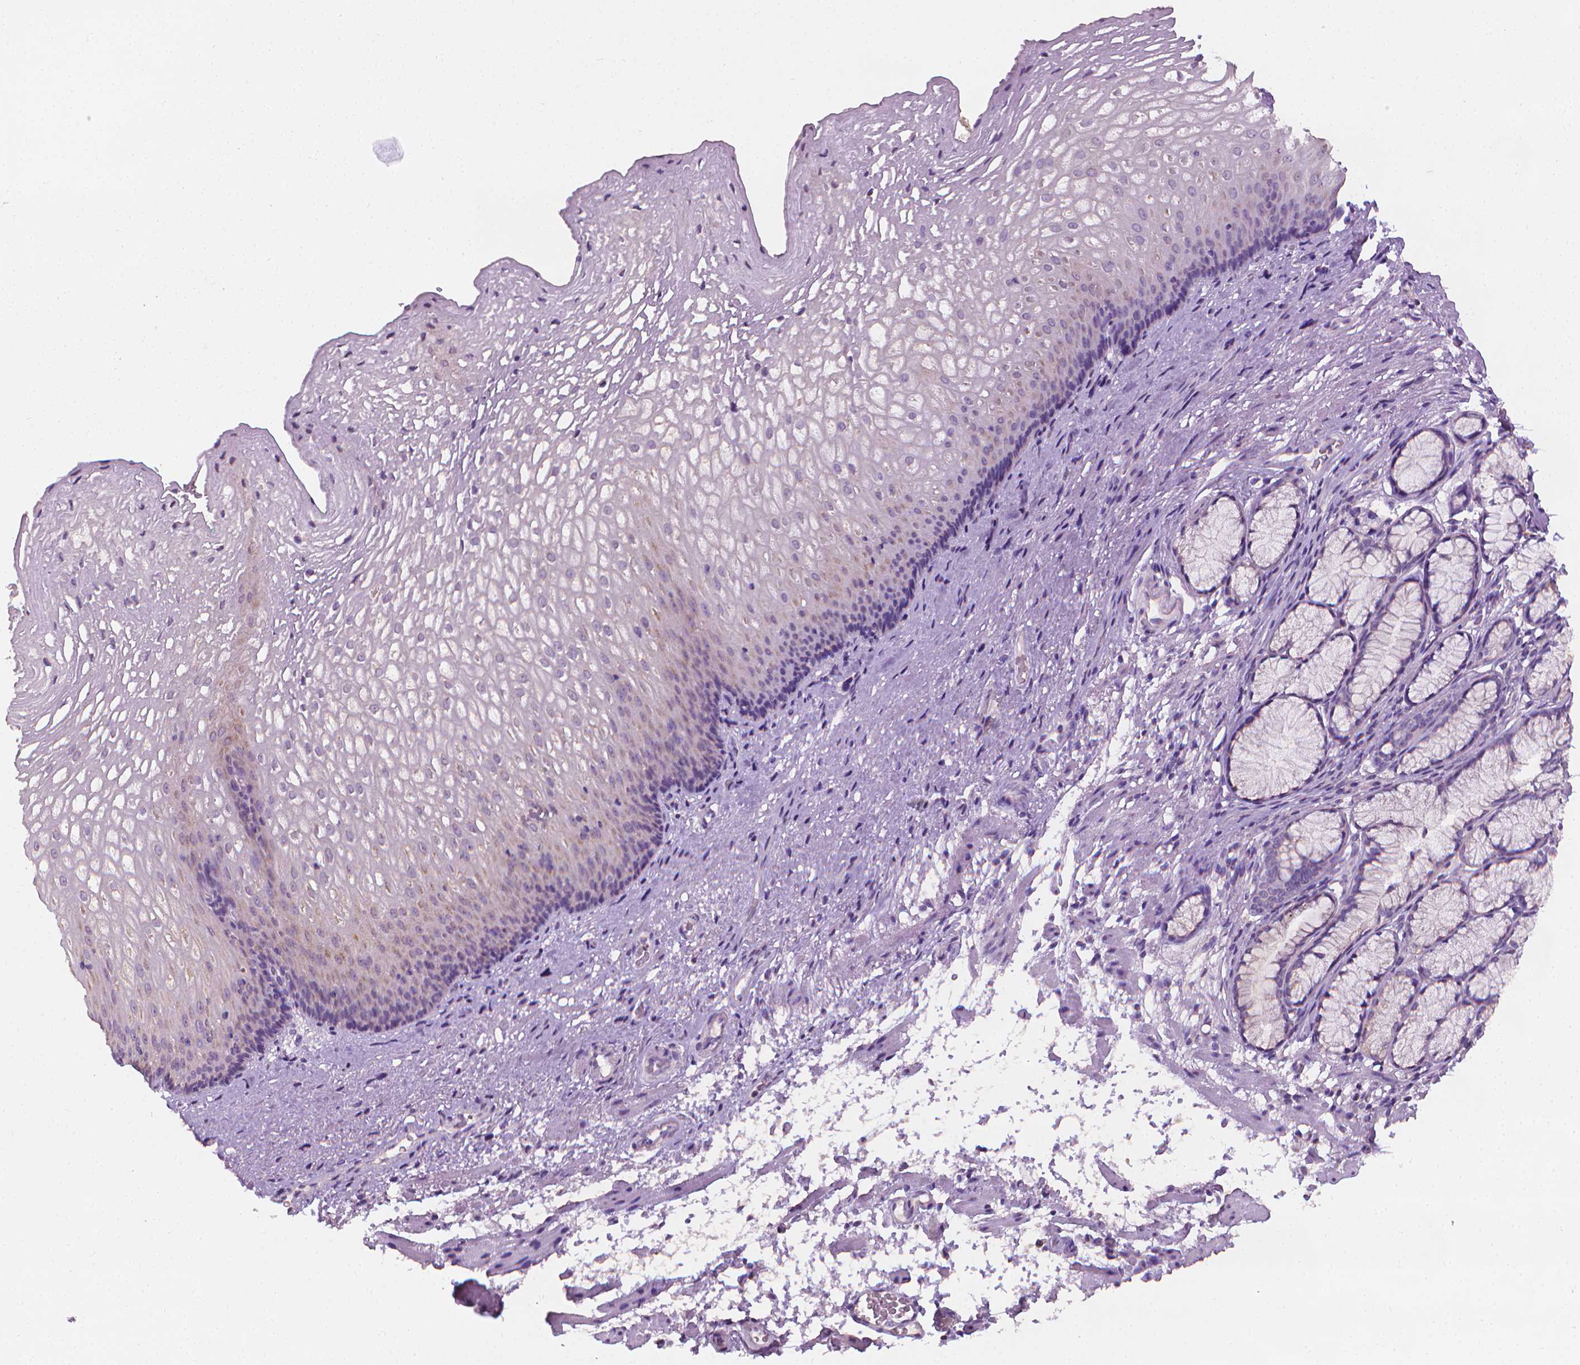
{"staining": {"intensity": "weak", "quantity": "<25%", "location": "cytoplasmic/membranous"}, "tissue": "esophagus", "cell_type": "Squamous epithelial cells", "image_type": "normal", "snomed": [{"axis": "morphology", "description": "Normal tissue, NOS"}, {"axis": "topography", "description": "Esophagus"}], "caption": "This is an IHC histopathology image of normal human esophagus. There is no staining in squamous epithelial cells.", "gene": "FASN", "patient": {"sex": "male", "age": 76}}